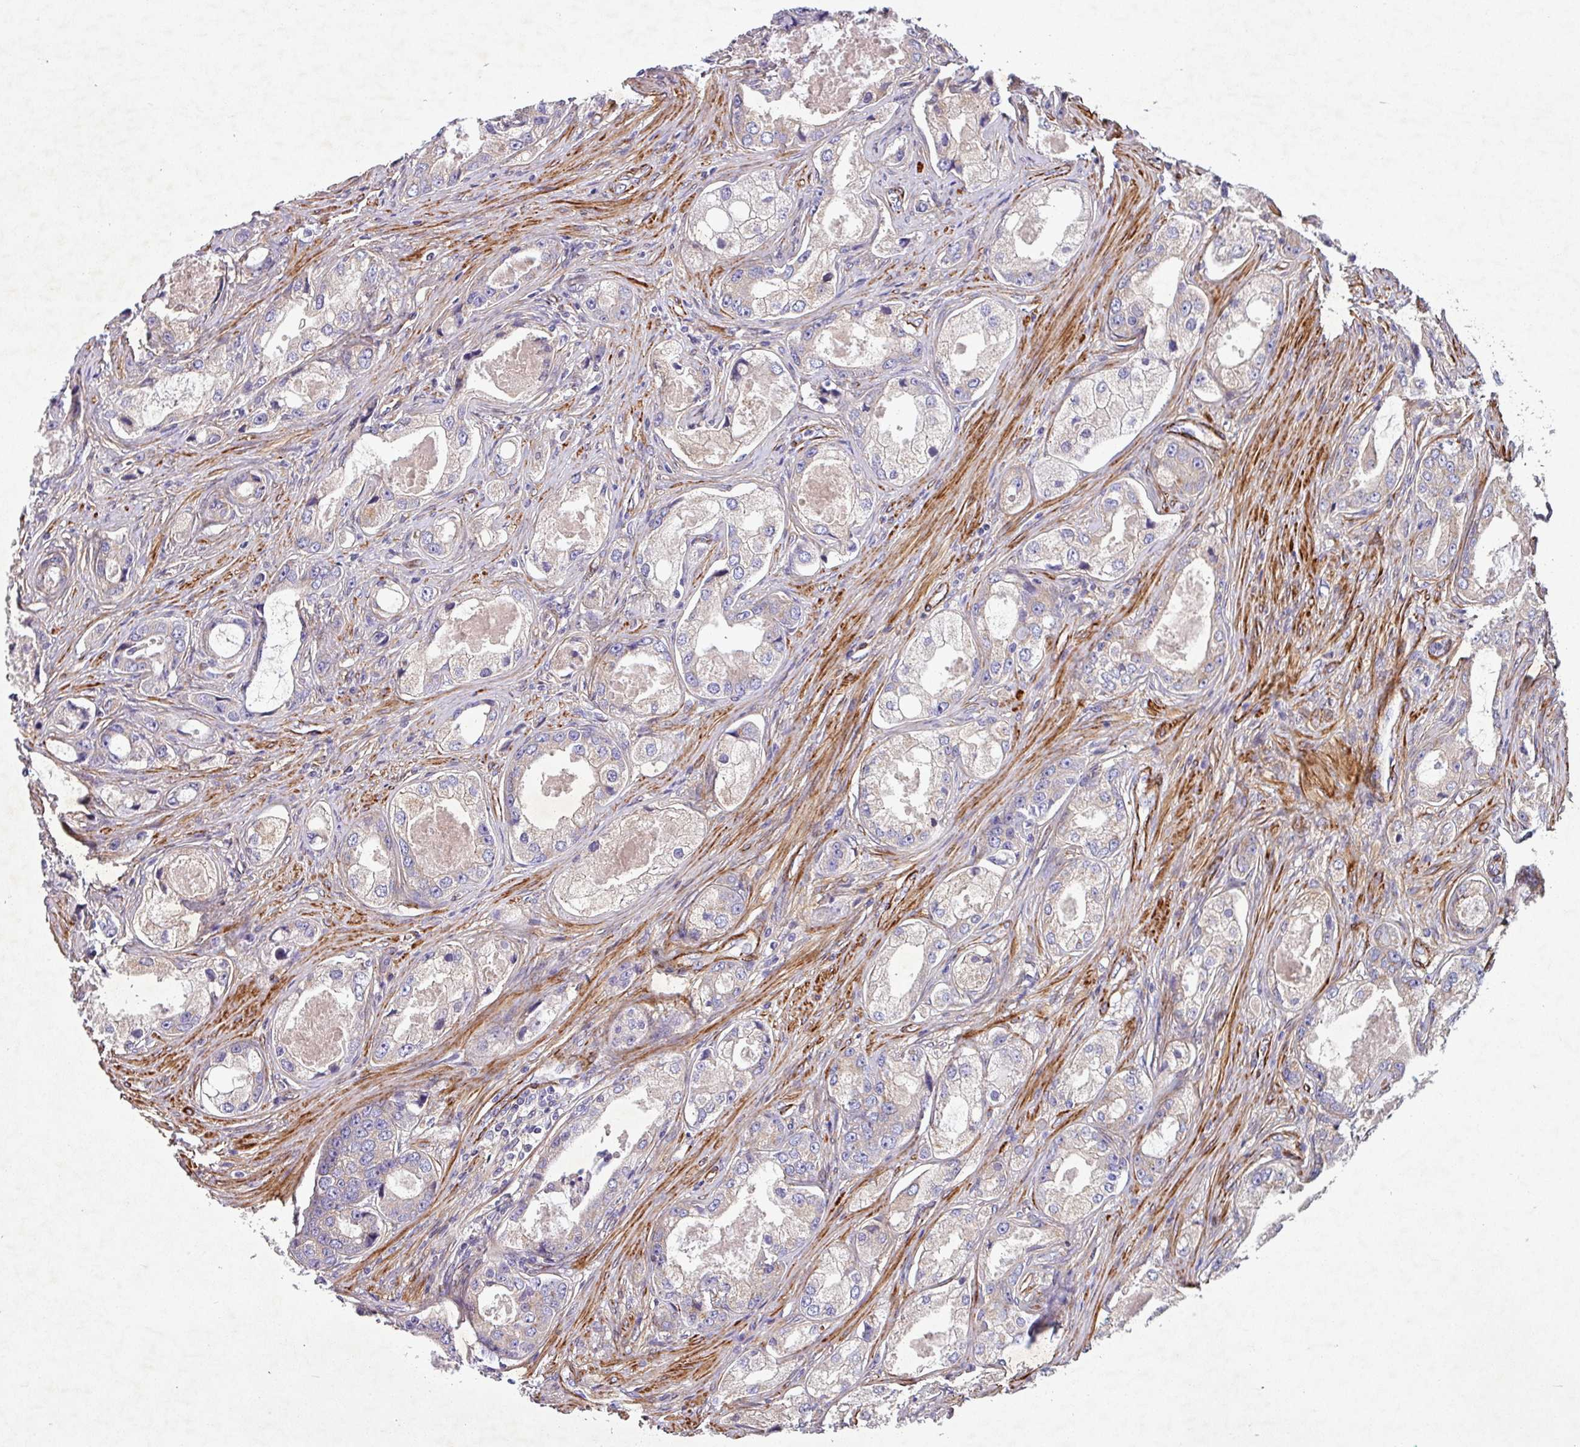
{"staining": {"intensity": "weak", "quantity": "<25%", "location": "cytoplasmic/membranous"}, "tissue": "prostate cancer", "cell_type": "Tumor cells", "image_type": "cancer", "snomed": [{"axis": "morphology", "description": "Adenocarcinoma, Low grade"}, {"axis": "topography", "description": "Prostate"}], "caption": "A high-resolution image shows immunohistochemistry staining of low-grade adenocarcinoma (prostate), which shows no significant expression in tumor cells.", "gene": "ATP2C2", "patient": {"sex": "male", "age": 68}}